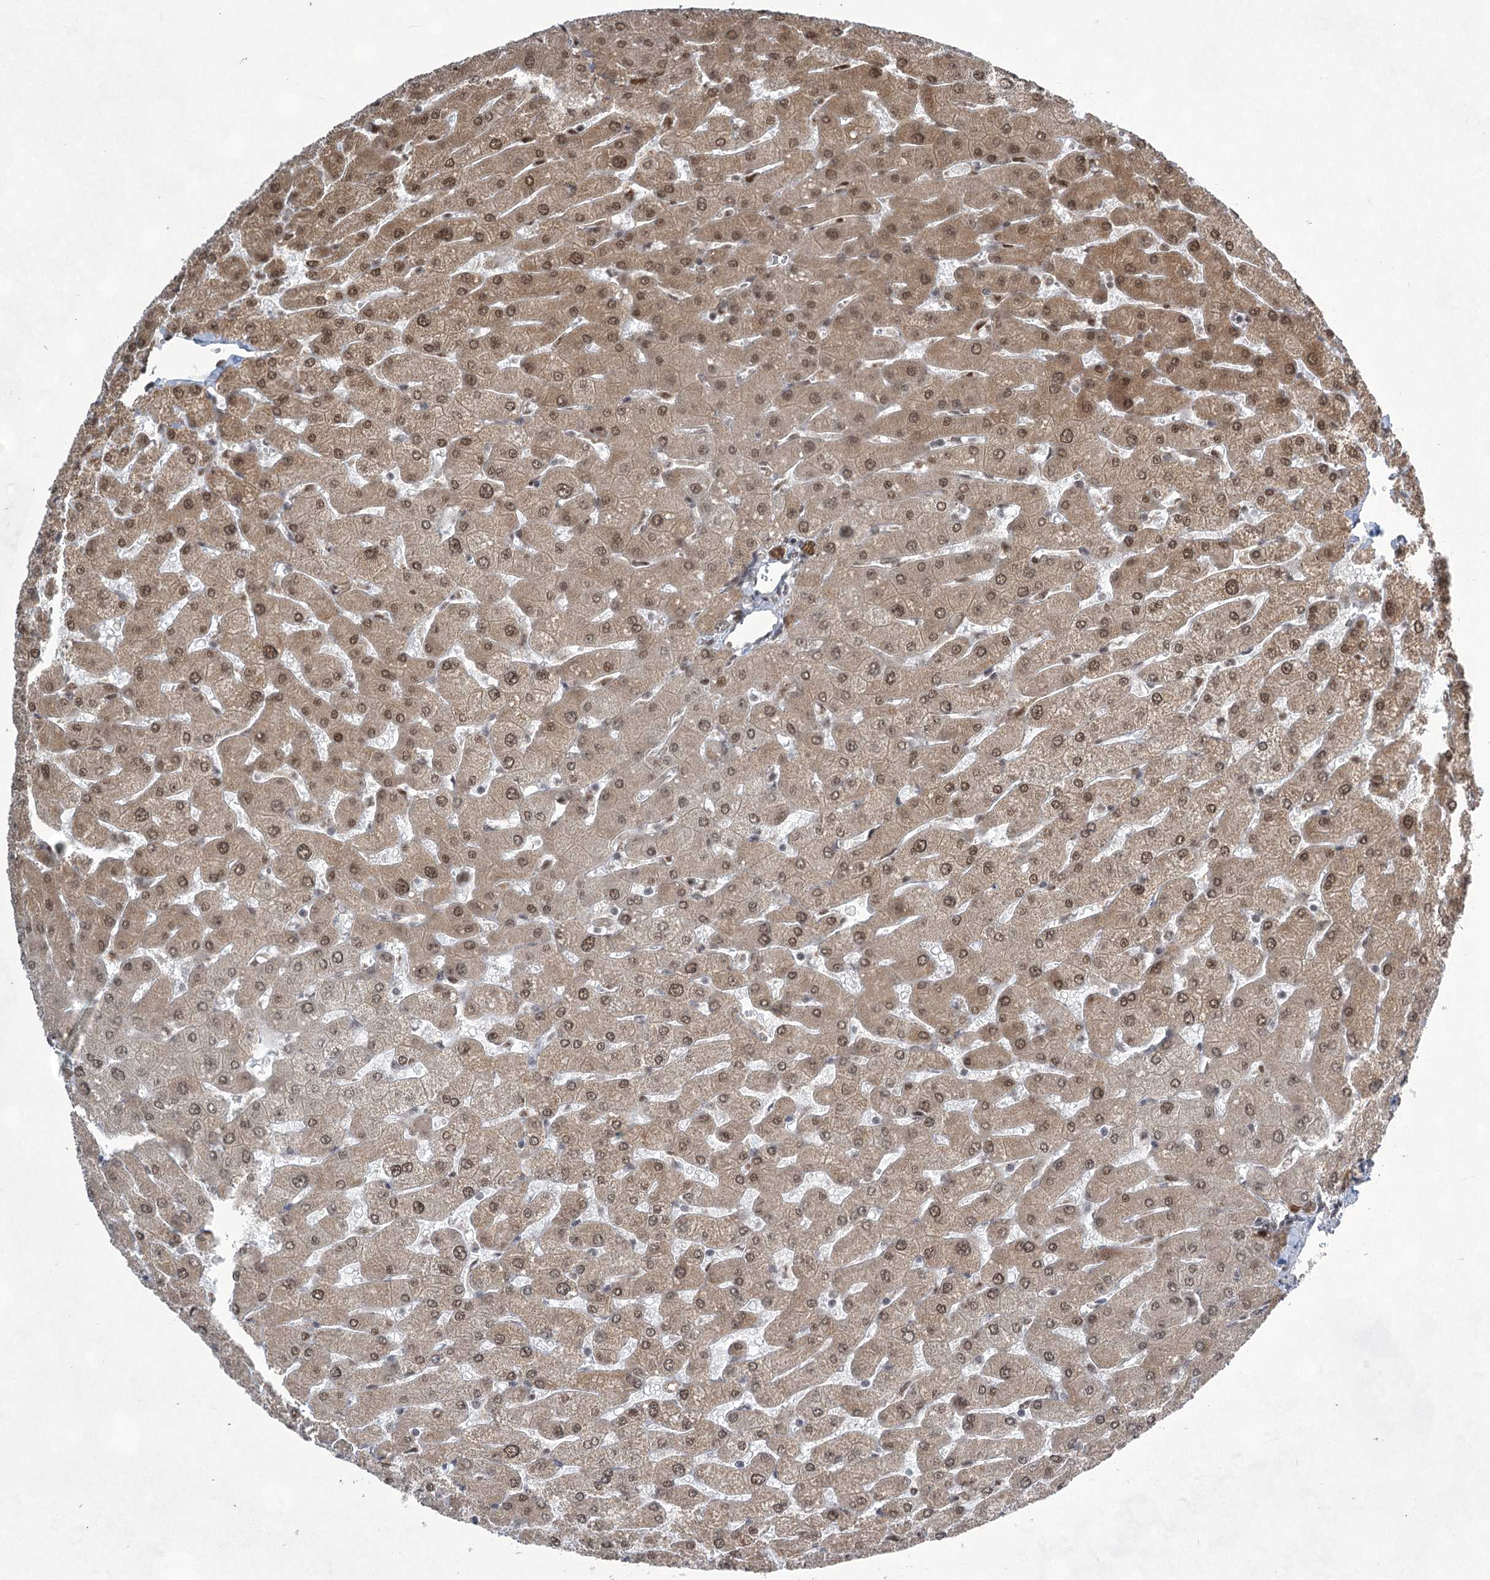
{"staining": {"intensity": "moderate", "quantity": ">75%", "location": "cytoplasmic/membranous,nuclear"}, "tissue": "liver", "cell_type": "Cholangiocytes", "image_type": "normal", "snomed": [{"axis": "morphology", "description": "Normal tissue, NOS"}, {"axis": "topography", "description": "Liver"}], "caption": "IHC micrograph of unremarkable liver stained for a protein (brown), which reveals medium levels of moderate cytoplasmic/membranous,nuclear expression in approximately >75% of cholangiocytes.", "gene": "ZCCHC8", "patient": {"sex": "male", "age": 55}}